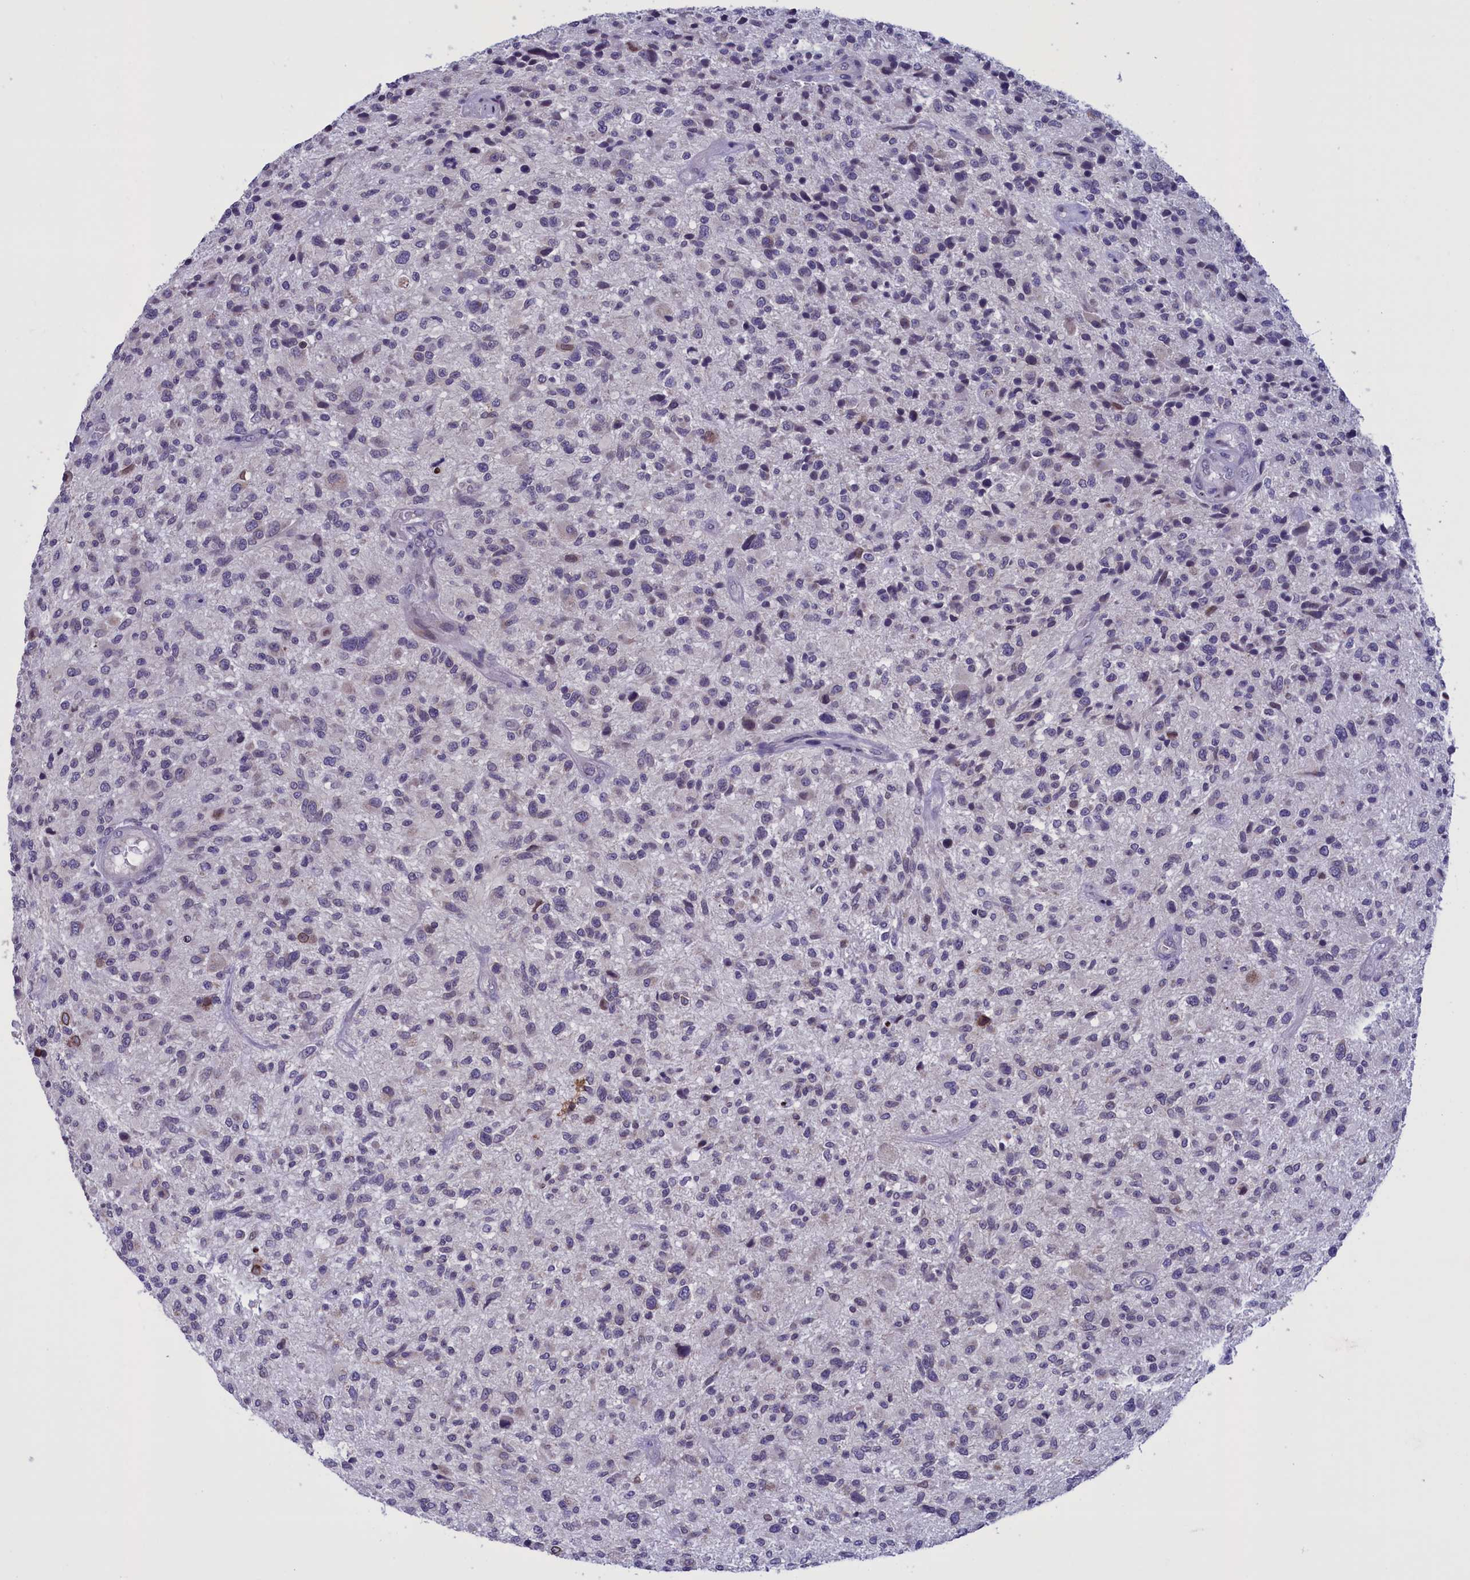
{"staining": {"intensity": "weak", "quantity": "25%-75%", "location": "cytoplasmic/membranous"}, "tissue": "glioma", "cell_type": "Tumor cells", "image_type": "cancer", "snomed": [{"axis": "morphology", "description": "Glioma, malignant, High grade"}, {"axis": "topography", "description": "Brain"}], "caption": "Approximately 25%-75% of tumor cells in malignant high-grade glioma reveal weak cytoplasmic/membranous protein staining as visualized by brown immunohistochemical staining.", "gene": "PARS2", "patient": {"sex": "male", "age": 47}}